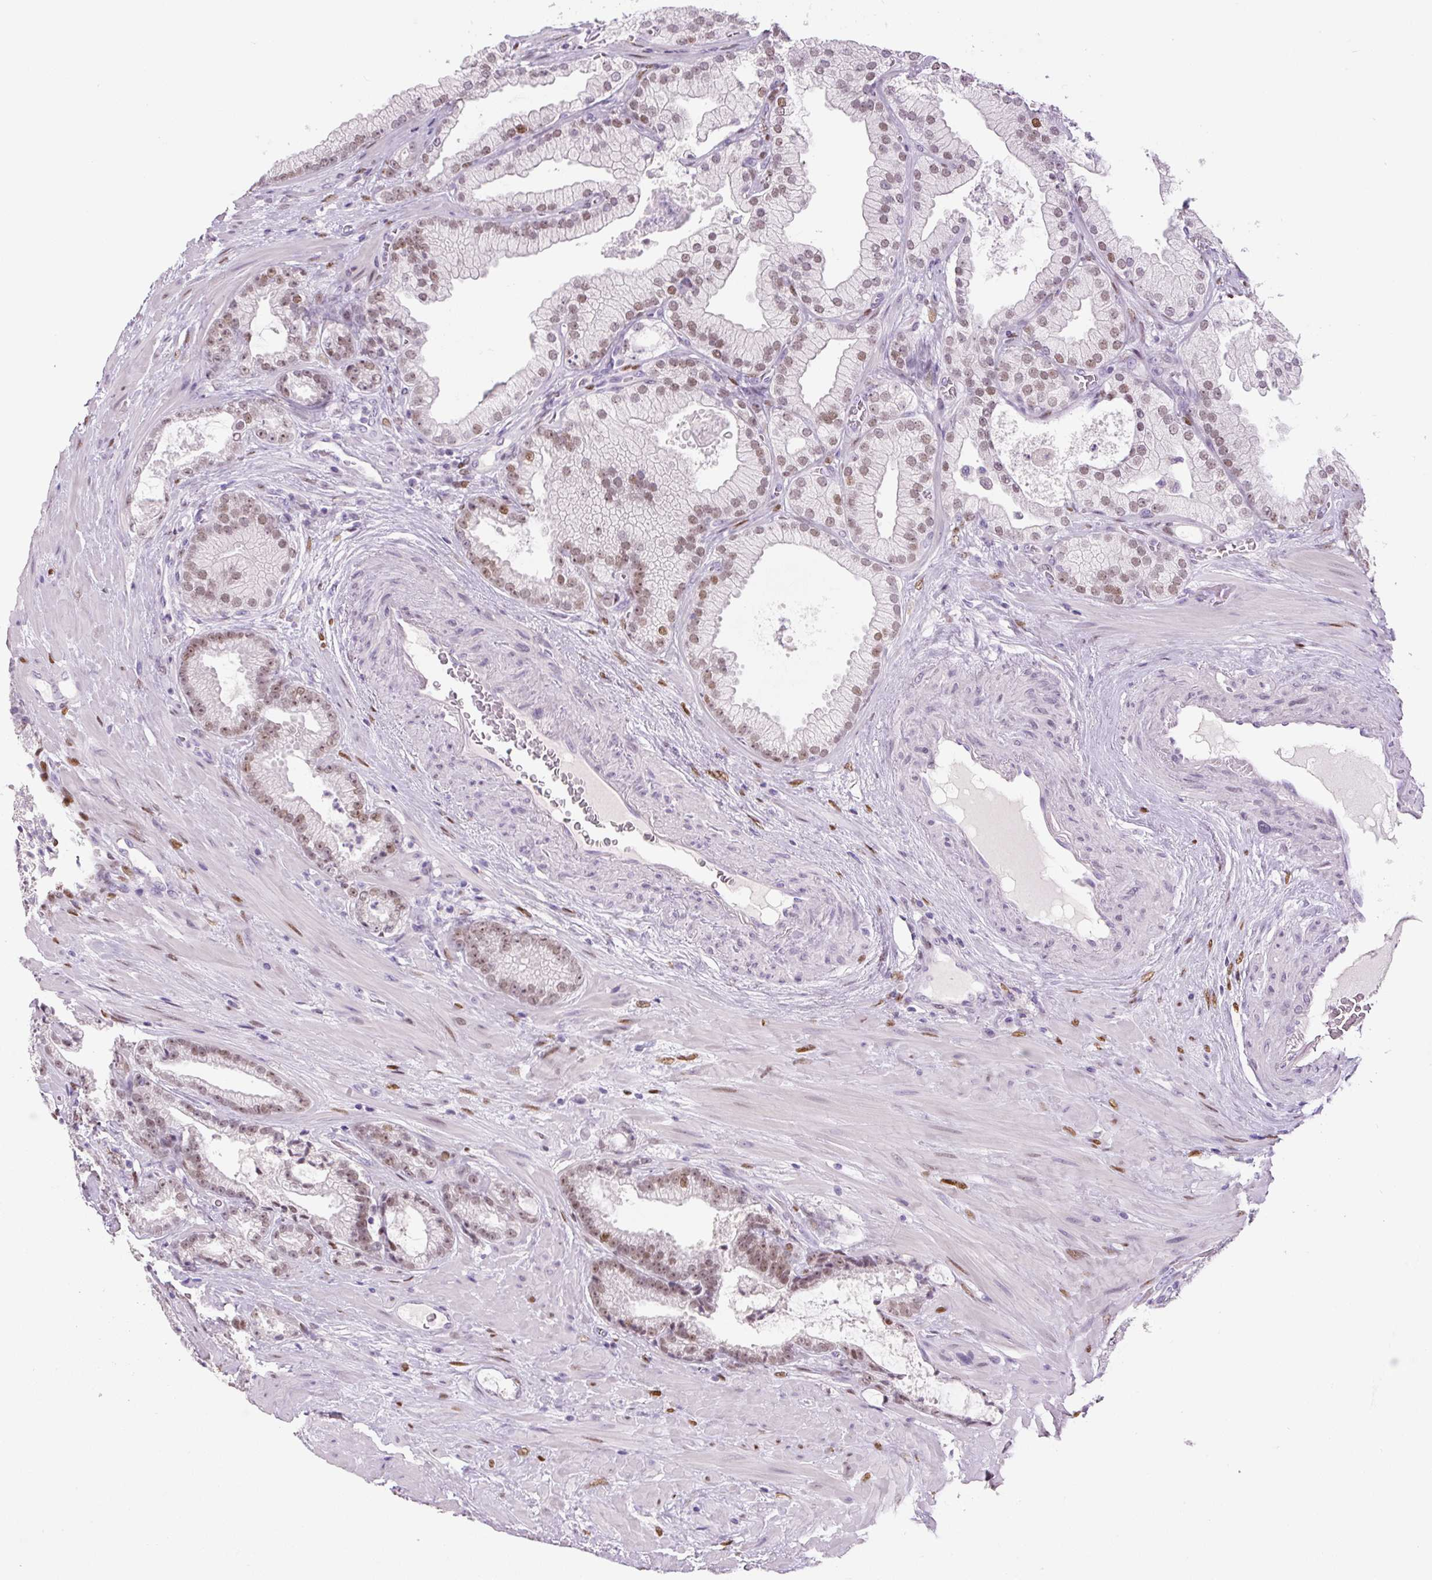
{"staining": {"intensity": "moderate", "quantity": ">75%", "location": "nuclear"}, "tissue": "prostate cancer", "cell_type": "Tumor cells", "image_type": "cancer", "snomed": [{"axis": "morphology", "description": "Adenocarcinoma, High grade"}, {"axis": "topography", "description": "Prostate"}], "caption": "Prostate cancer stained for a protein shows moderate nuclear positivity in tumor cells. (Stains: DAB in brown, nuclei in blue, Microscopy: brightfield microscopy at high magnification).", "gene": "SIX1", "patient": {"sex": "male", "age": 68}}